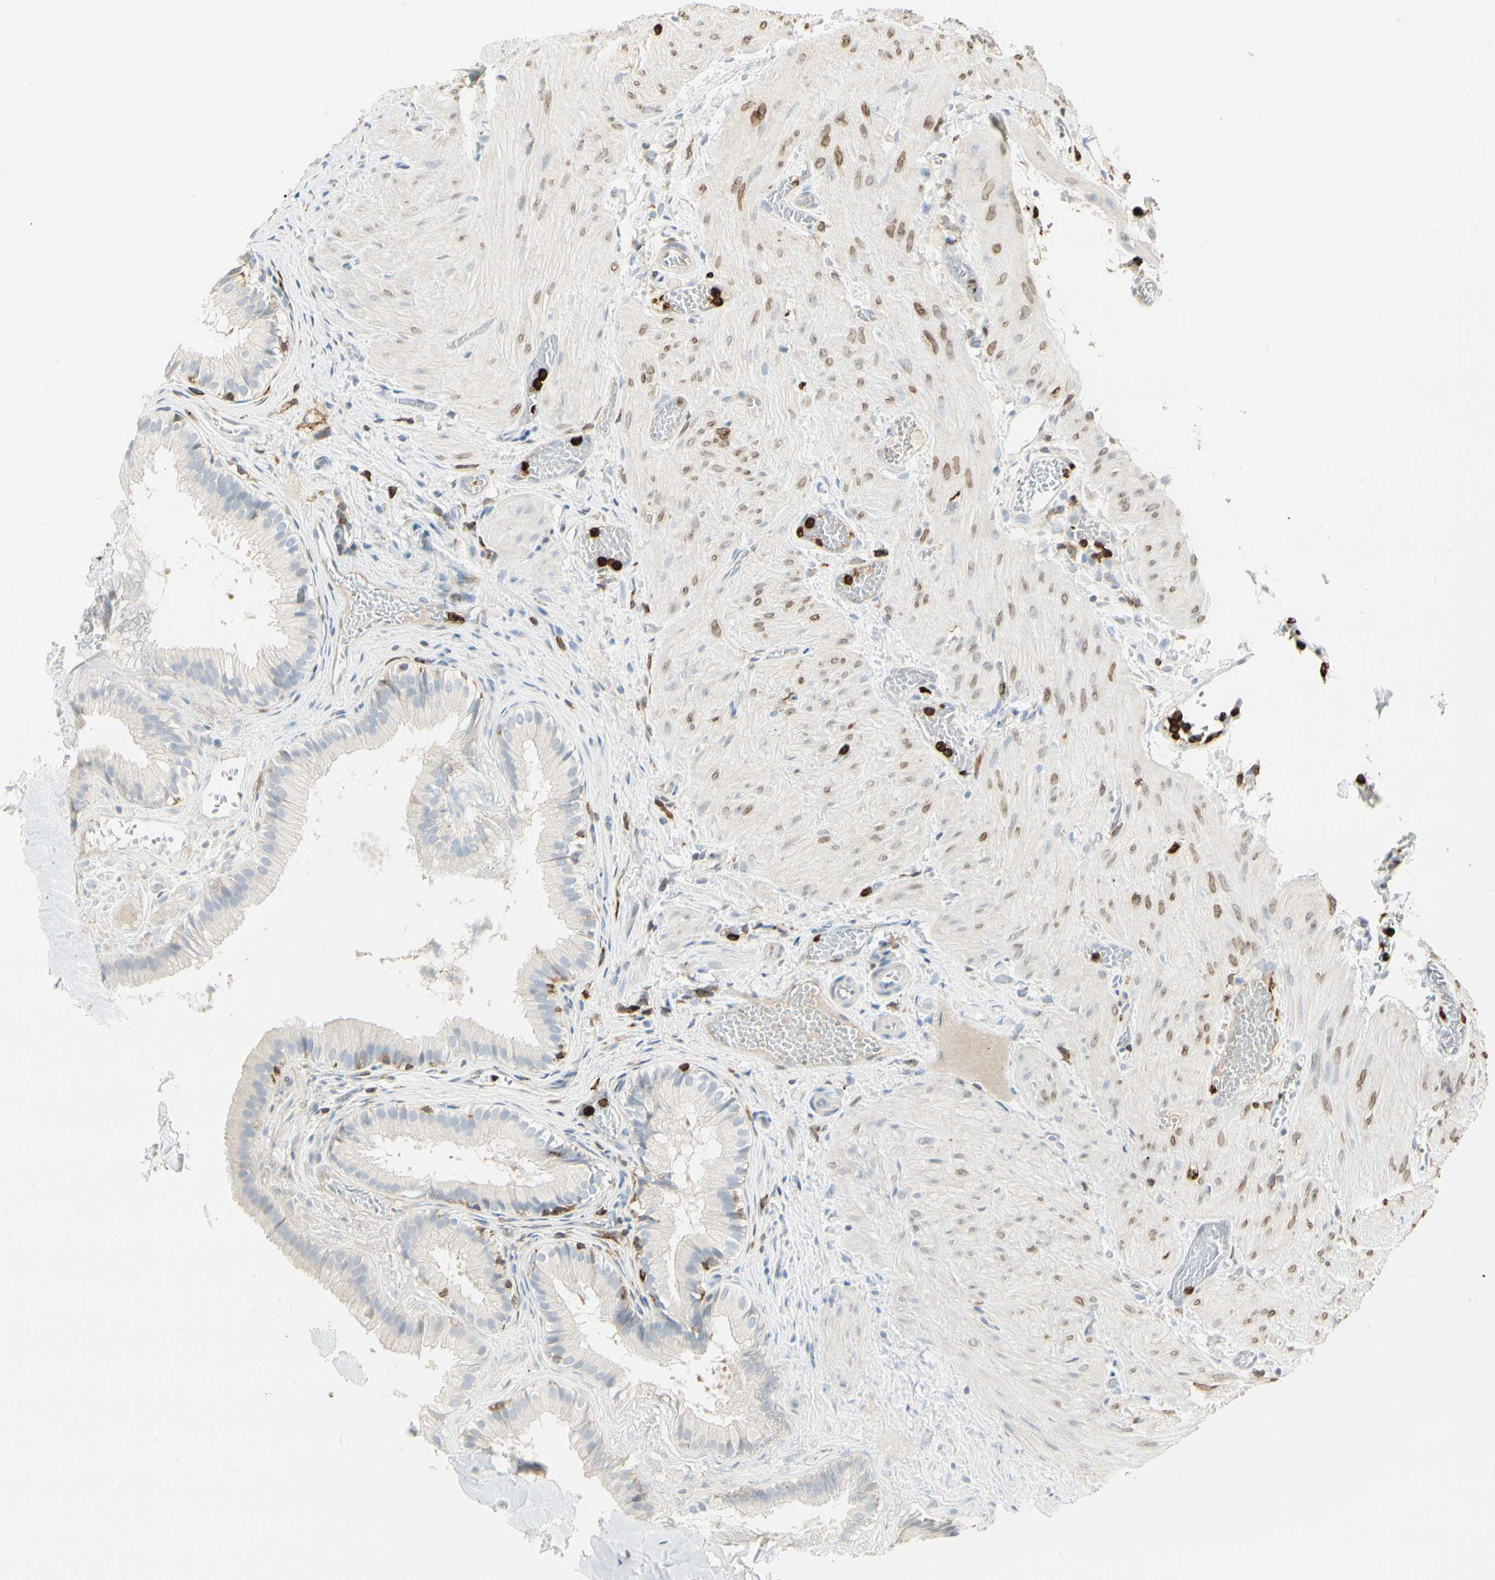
{"staining": {"intensity": "weak", "quantity": "<25%", "location": "cytoplasmic/membranous"}, "tissue": "gallbladder", "cell_type": "Glandular cells", "image_type": "normal", "snomed": [{"axis": "morphology", "description": "Normal tissue, NOS"}, {"axis": "topography", "description": "Gallbladder"}], "caption": "Histopathology image shows no significant protein staining in glandular cells of normal gallbladder. The staining is performed using DAB brown chromogen with nuclei counter-stained in using hematoxylin.", "gene": "ITGB2", "patient": {"sex": "female", "age": 26}}